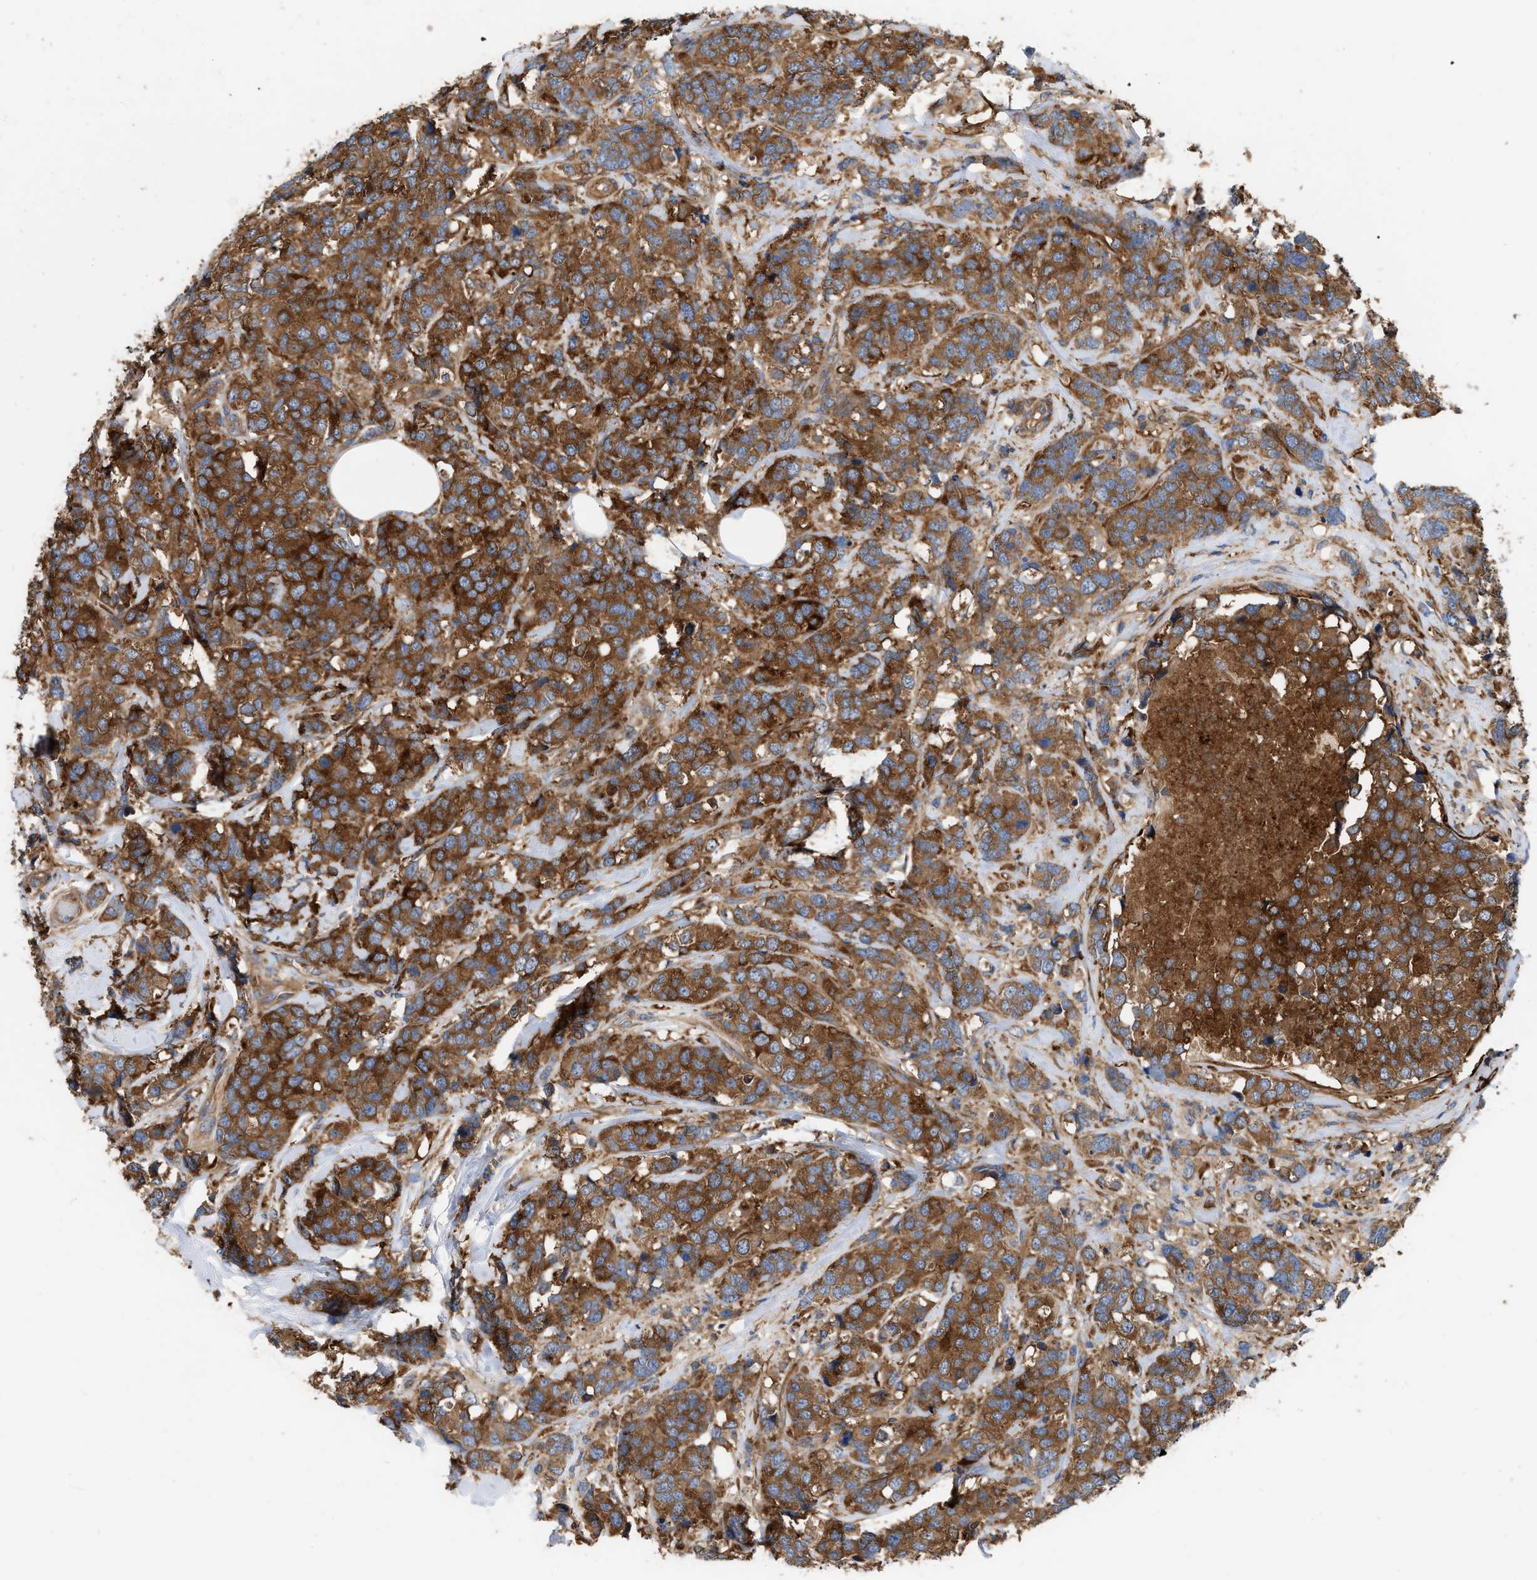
{"staining": {"intensity": "strong", "quantity": ">75%", "location": "cytoplasmic/membranous"}, "tissue": "breast cancer", "cell_type": "Tumor cells", "image_type": "cancer", "snomed": [{"axis": "morphology", "description": "Lobular carcinoma"}, {"axis": "topography", "description": "Breast"}], "caption": "This image exhibits lobular carcinoma (breast) stained with immunohistochemistry to label a protein in brown. The cytoplasmic/membranous of tumor cells show strong positivity for the protein. Nuclei are counter-stained blue.", "gene": "RABEP1", "patient": {"sex": "female", "age": 59}}